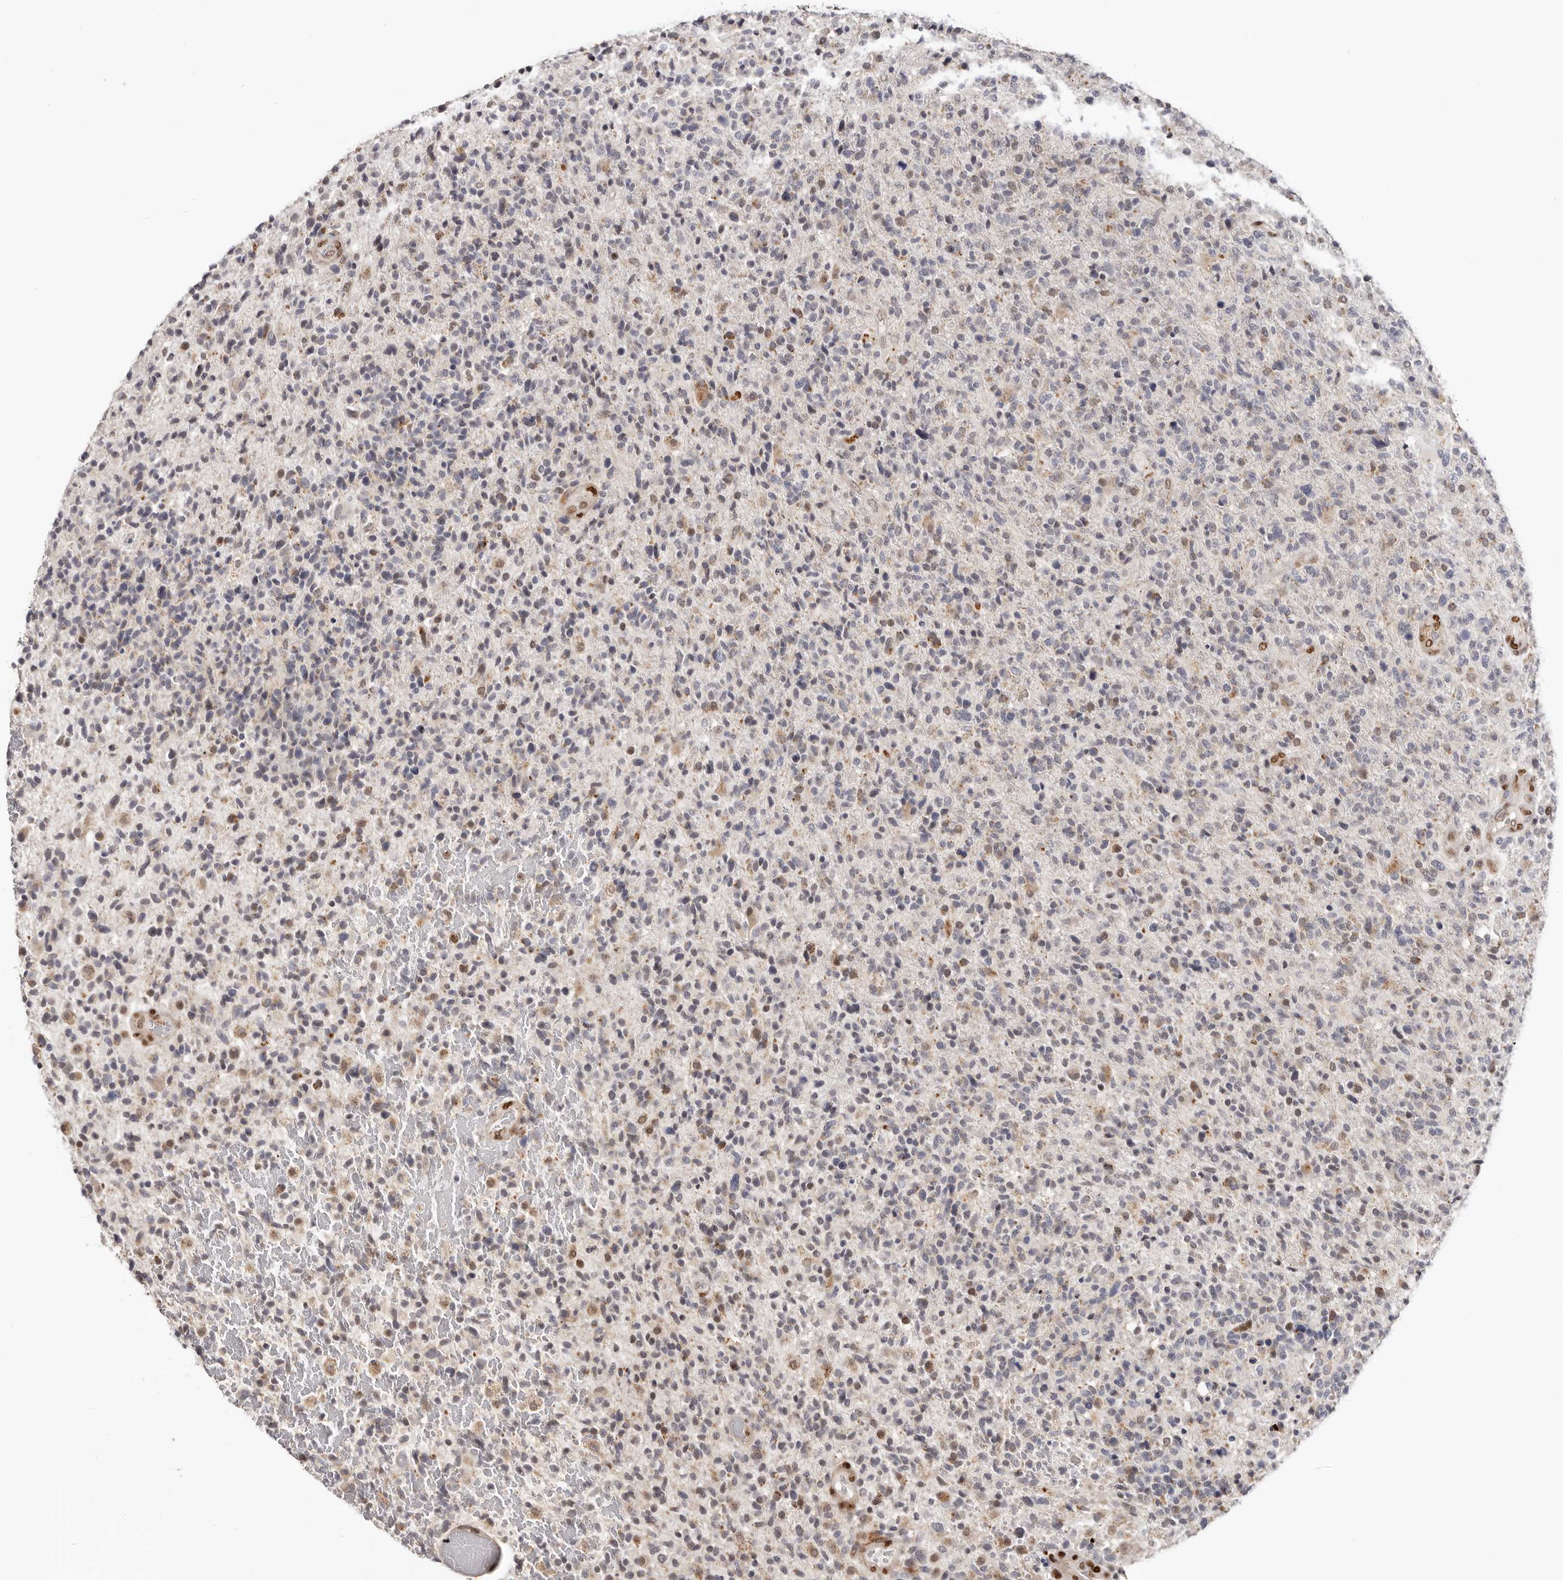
{"staining": {"intensity": "weak", "quantity": "<25%", "location": "cytoplasmic/membranous"}, "tissue": "glioma", "cell_type": "Tumor cells", "image_type": "cancer", "snomed": [{"axis": "morphology", "description": "Glioma, malignant, High grade"}, {"axis": "topography", "description": "Brain"}], "caption": "Glioma was stained to show a protein in brown. There is no significant expression in tumor cells.", "gene": "SMAD7", "patient": {"sex": "male", "age": 72}}